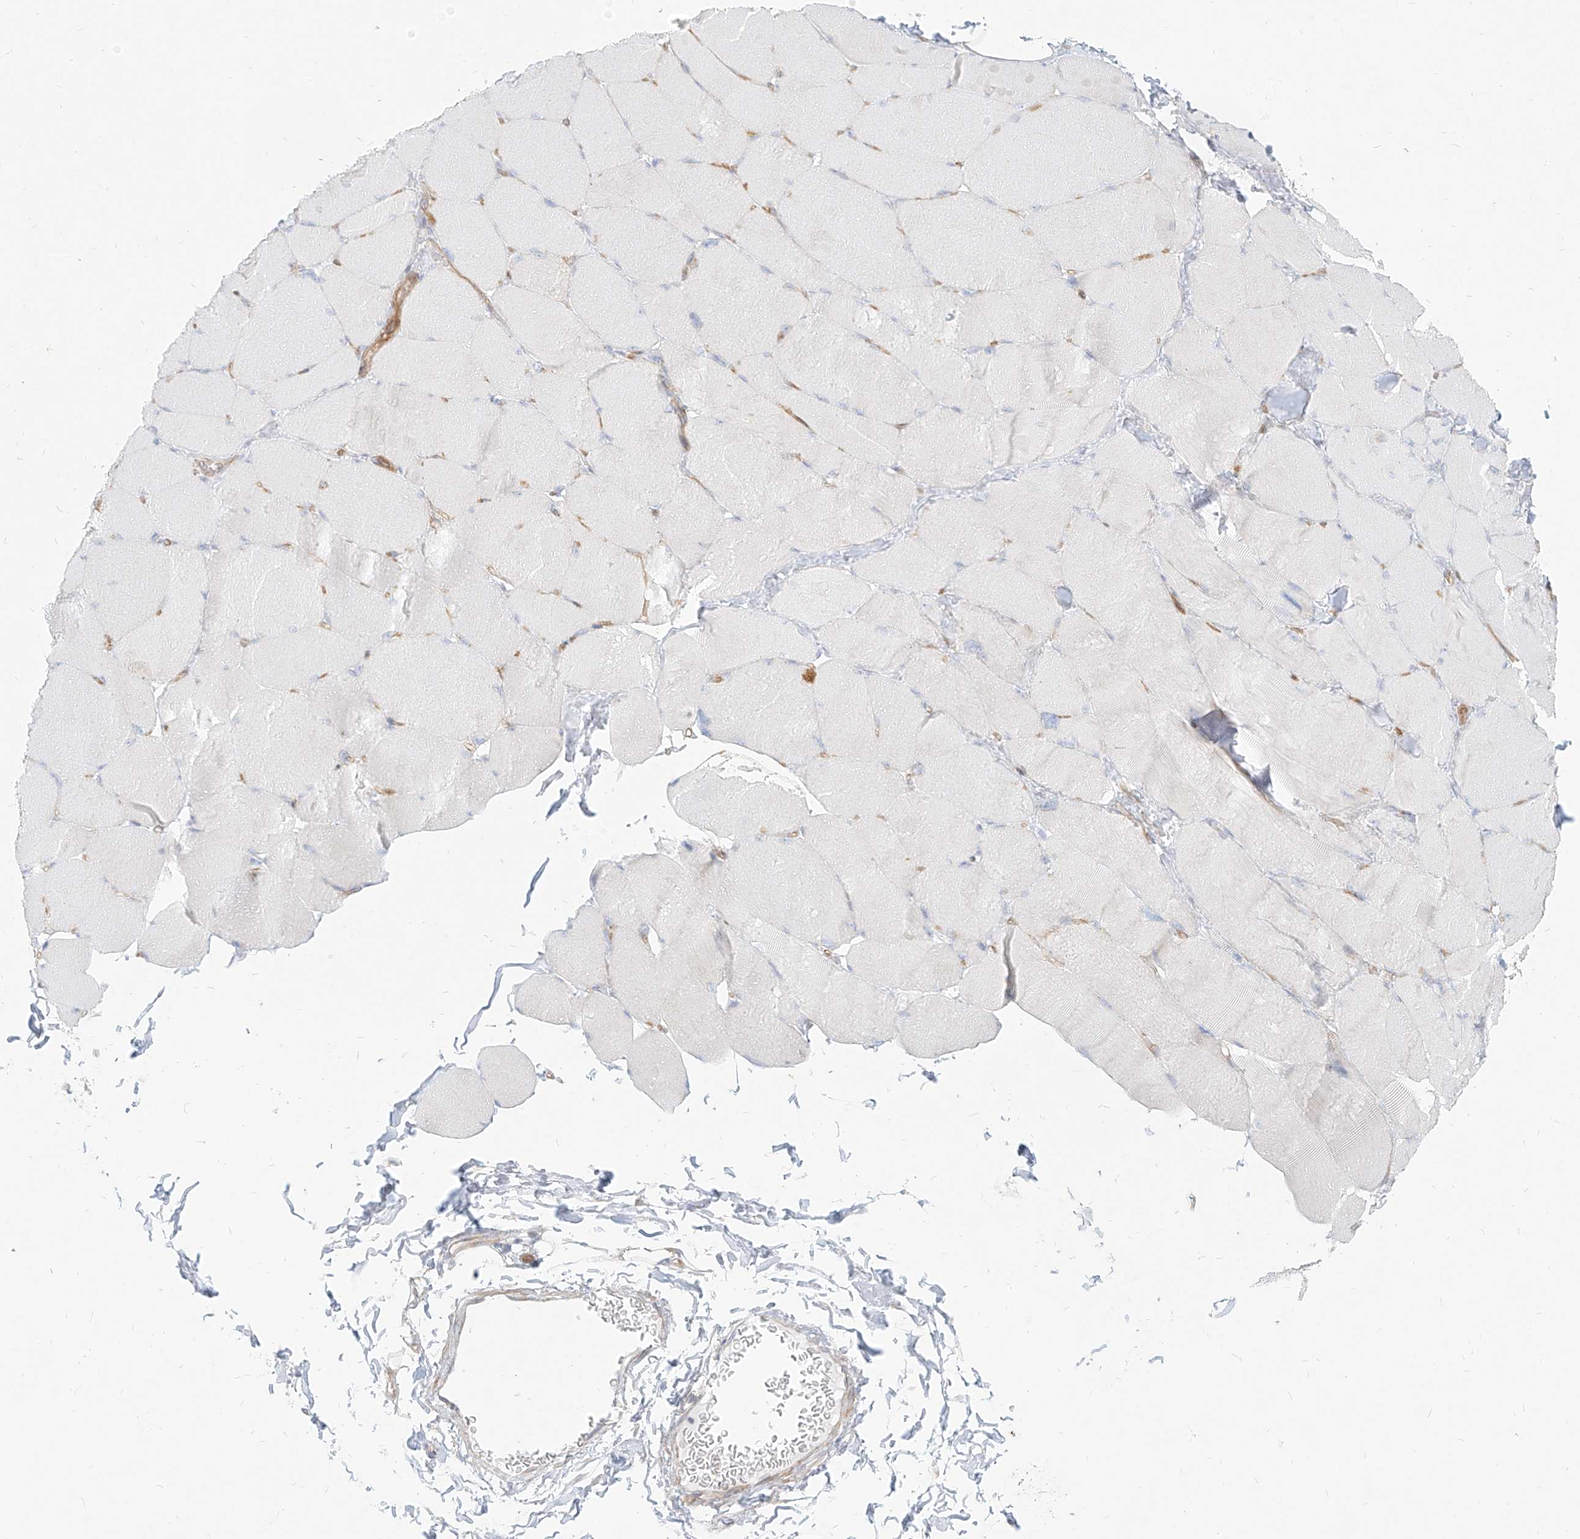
{"staining": {"intensity": "negative", "quantity": "none", "location": "none"}, "tissue": "skeletal muscle", "cell_type": "Myocytes", "image_type": "normal", "snomed": [{"axis": "morphology", "description": "Normal tissue, NOS"}, {"axis": "topography", "description": "Skin"}, {"axis": "topography", "description": "Skeletal muscle"}], "caption": "Immunohistochemical staining of benign skeletal muscle exhibits no significant staining in myocytes. (Immunohistochemistry, brightfield microscopy, high magnification).", "gene": "ITPKB", "patient": {"sex": "male", "age": 83}}